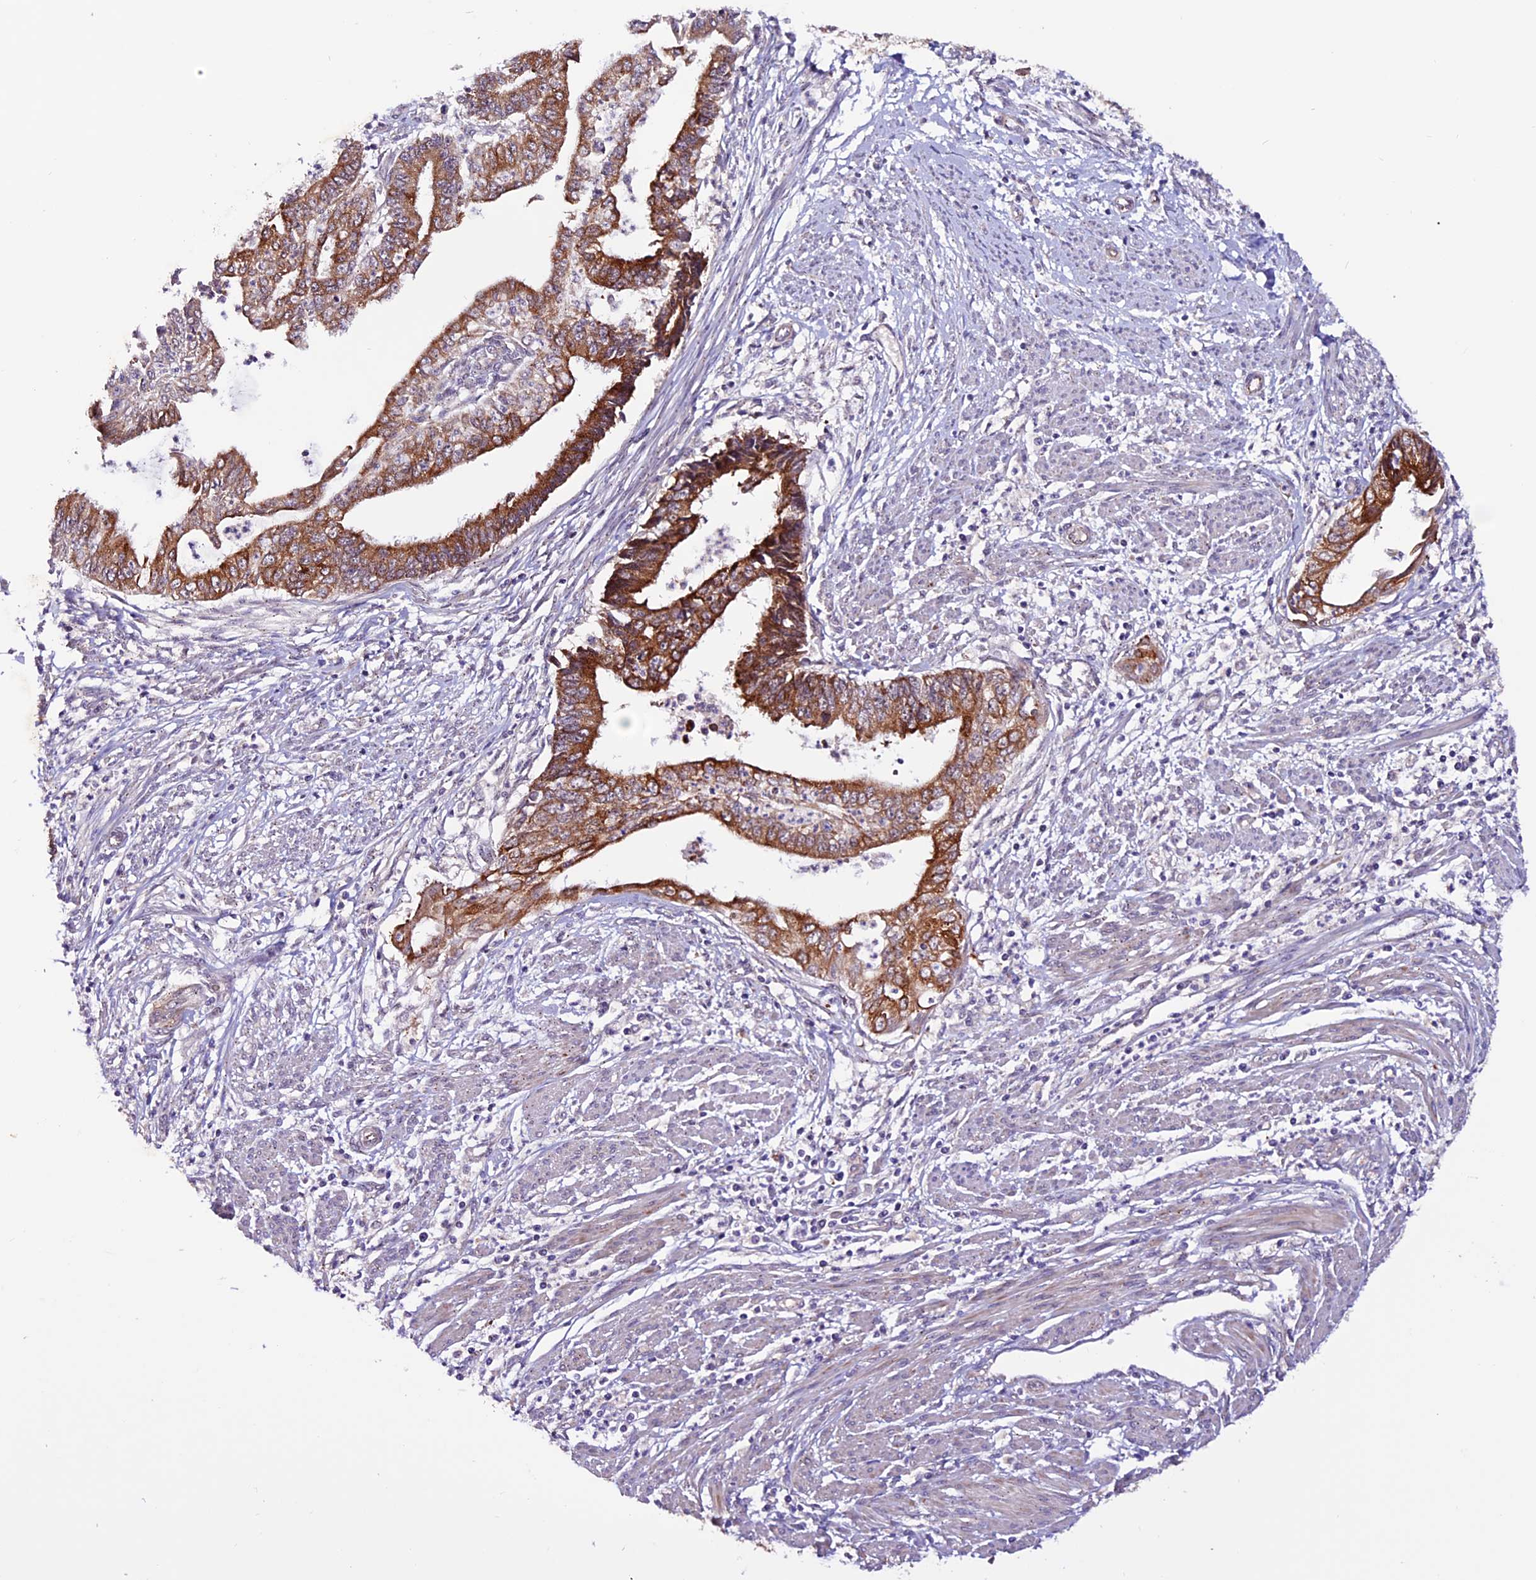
{"staining": {"intensity": "moderate", "quantity": ">75%", "location": "cytoplasmic/membranous"}, "tissue": "endometrial cancer", "cell_type": "Tumor cells", "image_type": "cancer", "snomed": [{"axis": "morphology", "description": "Adenocarcinoma, NOS"}, {"axis": "topography", "description": "Endometrium"}], "caption": "A medium amount of moderate cytoplasmic/membranous staining is appreciated in approximately >75% of tumor cells in endometrial cancer tissue.", "gene": "RINL", "patient": {"sex": "female", "age": 73}}